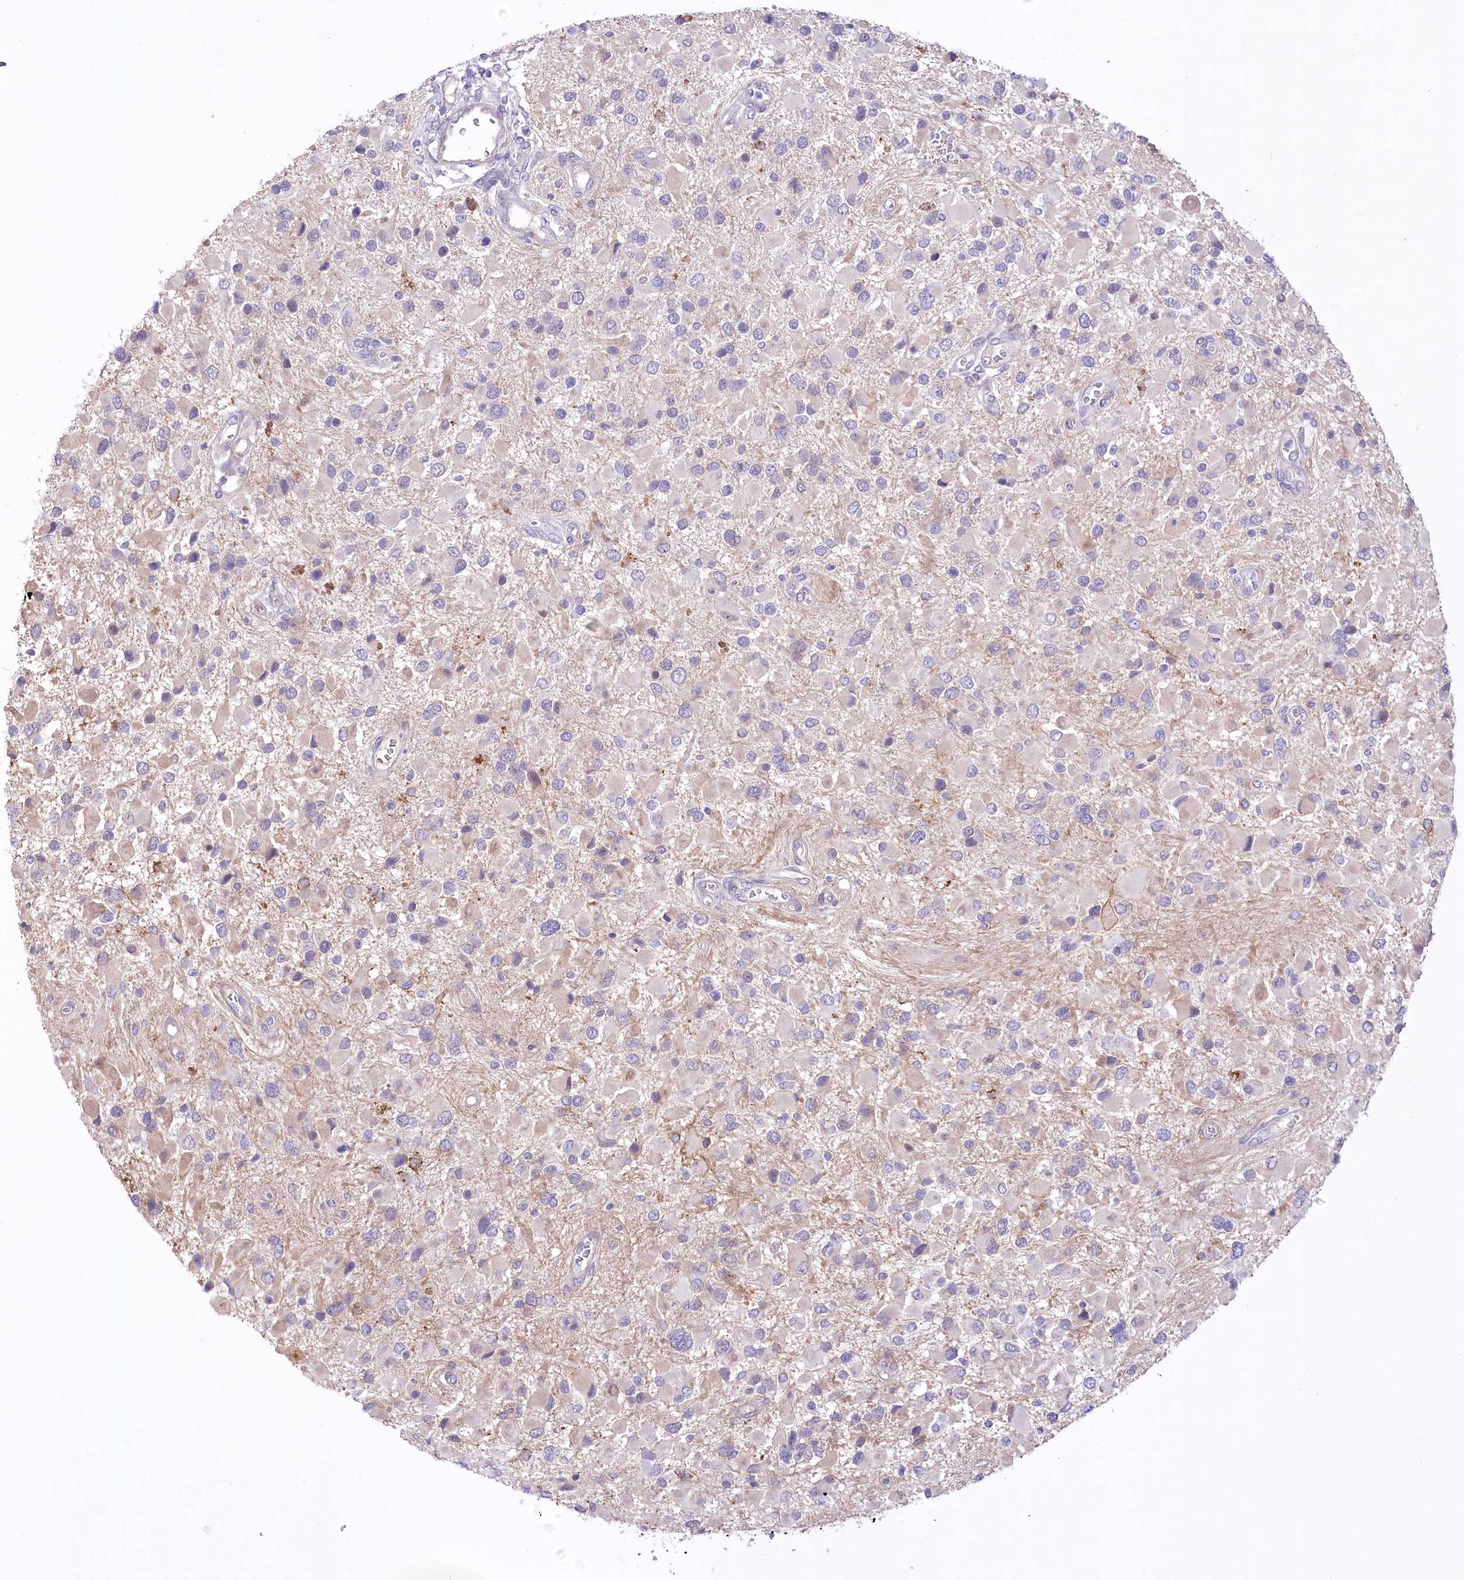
{"staining": {"intensity": "negative", "quantity": "none", "location": "none"}, "tissue": "glioma", "cell_type": "Tumor cells", "image_type": "cancer", "snomed": [{"axis": "morphology", "description": "Glioma, malignant, High grade"}, {"axis": "topography", "description": "Brain"}], "caption": "This photomicrograph is of glioma stained with IHC to label a protein in brown with the nuclei are counter-stained blue. There is no staining in tumor cells.", "gene": "CEP164", "patient": {"sex": "male", "age": 53}}